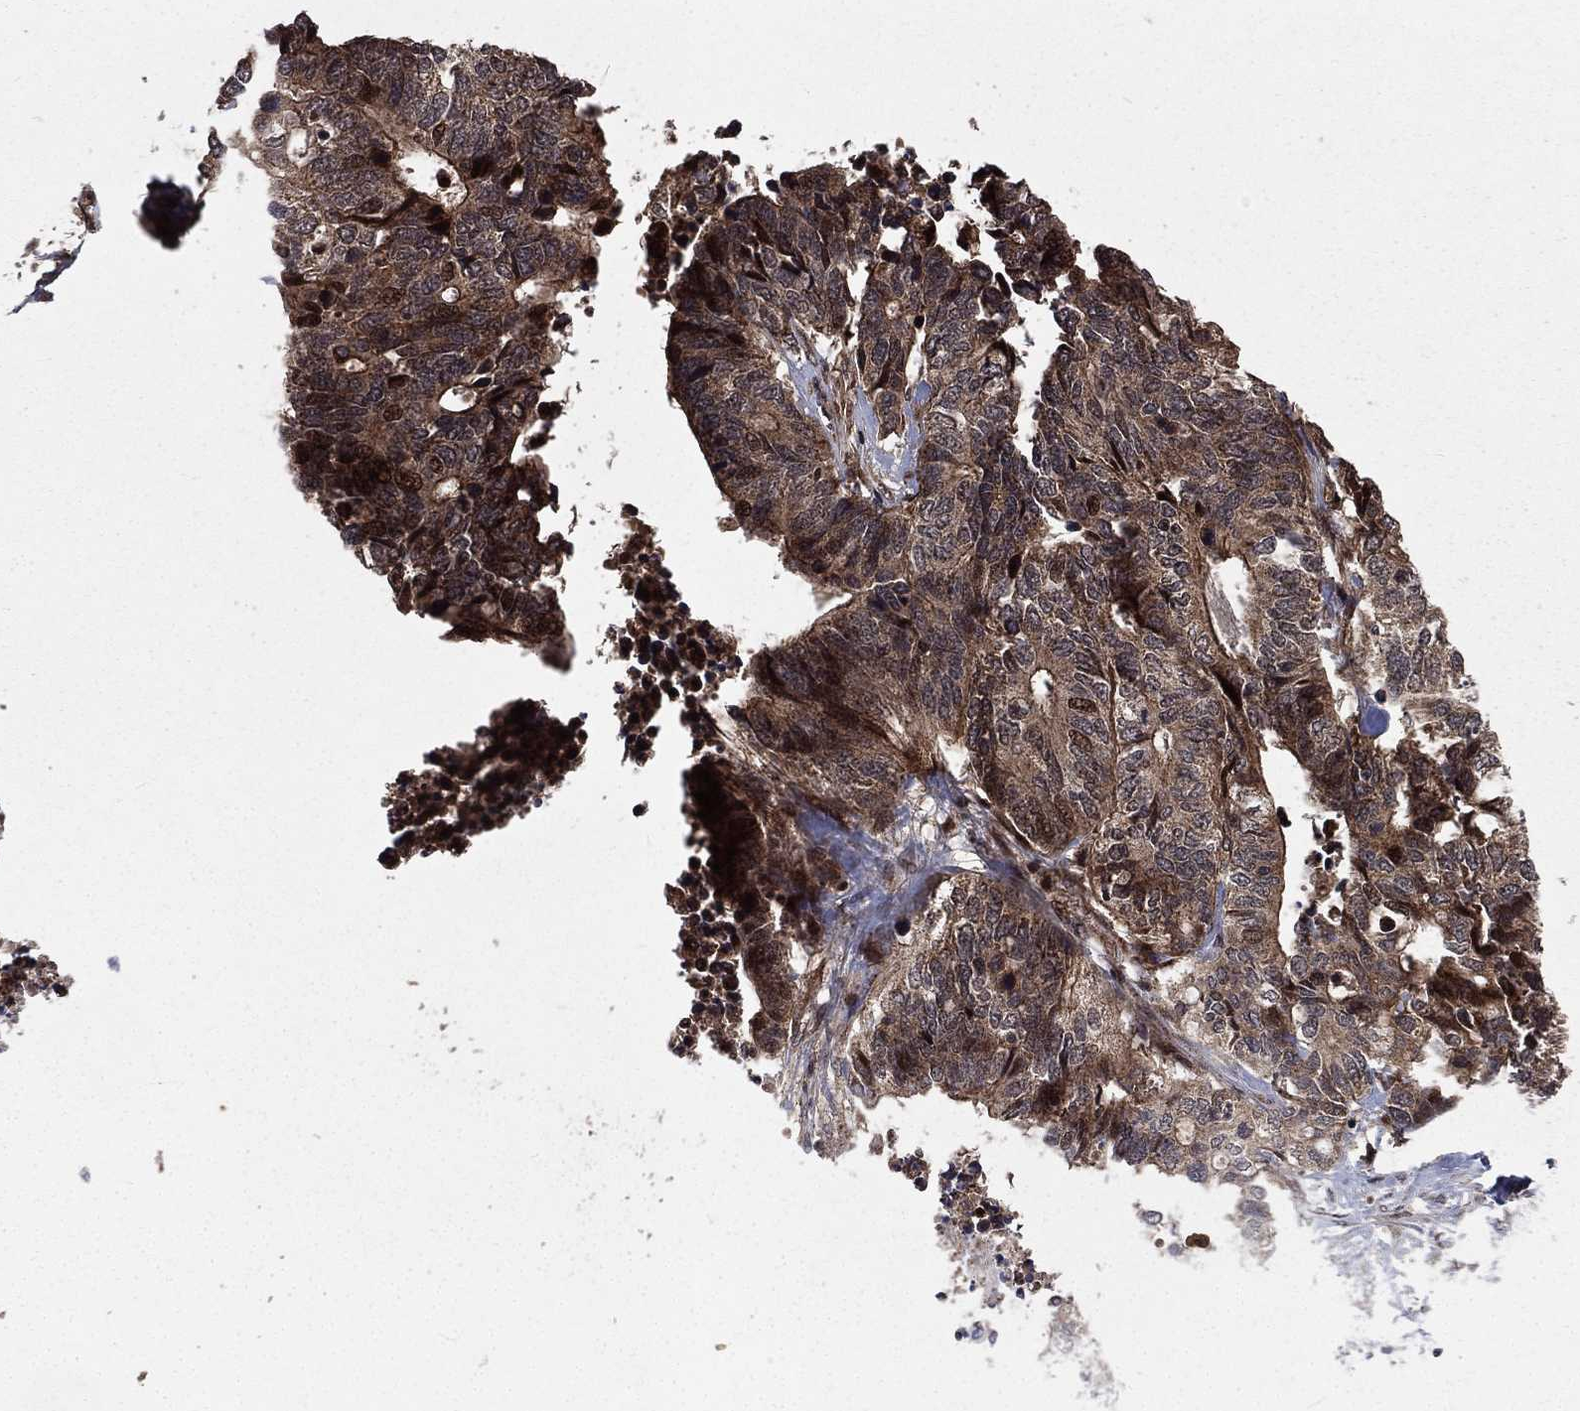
{"staining": {"intensity": "moderate", "quantity": ">75%", "location": "cytoplasmic/membranous"}, "tissue": "stomach cancer", "cell_type": "Tumor cells", "image_type": "cancer", "snomed": [{"axis": "morphology", "description": "Adenocarcinoma, NOS"}, {"axis": "topography", "description": "Stomach, upper"}], "caption": "Moderate cytoplasmic/membranous protein staining is appreciated in approximately >75% of tumor cells in stomach adenocarcinoma.", "gene": "LENG8", "patient": {"sex": "female", "age": 67}}